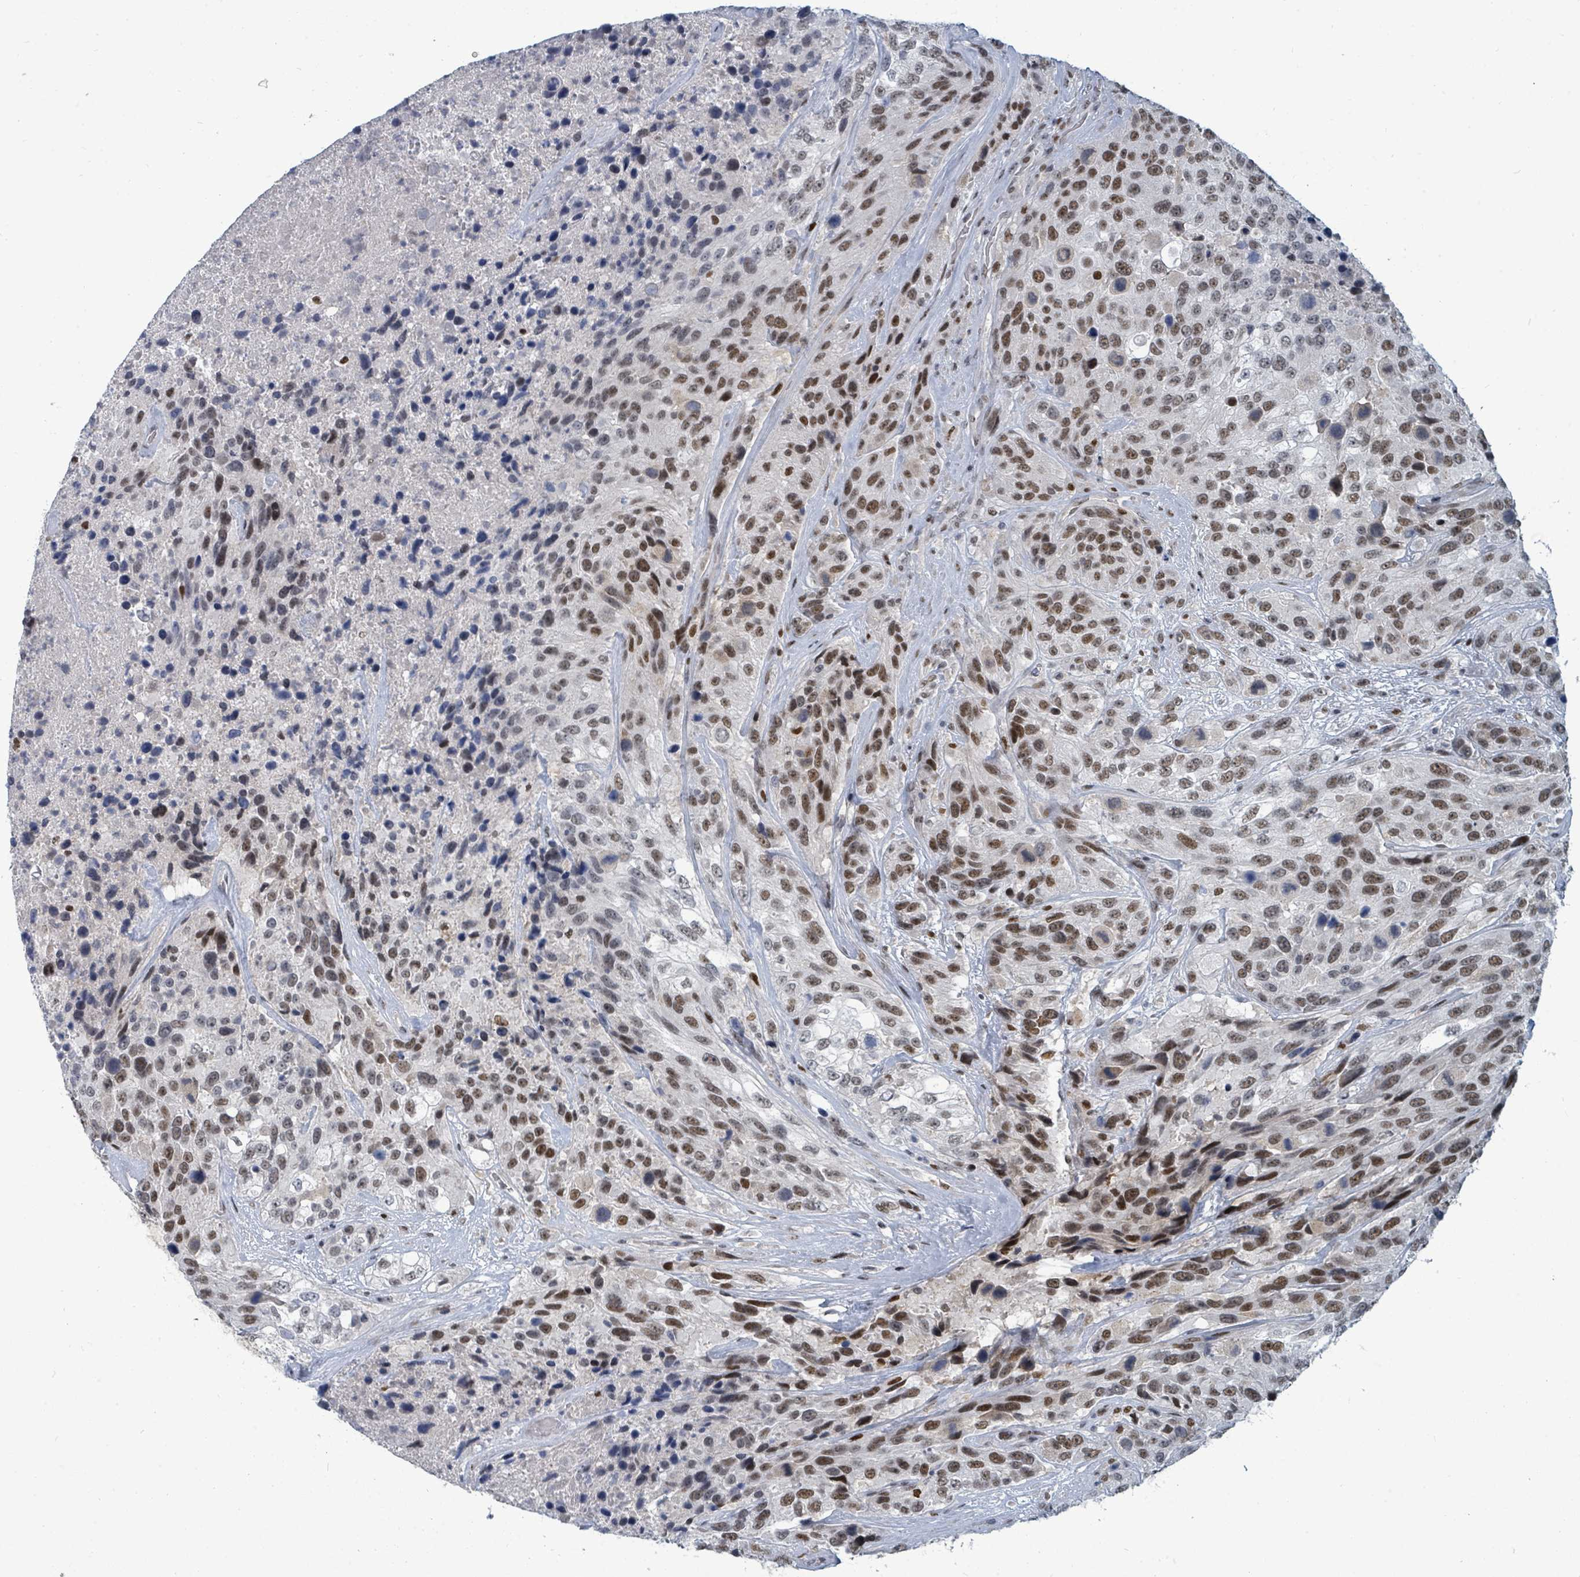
{"staining": {"intensity": "moderate", "quantity": ">75%", "location": "nuclear"}, "tissue": "urothelial cancer", "cell_type": "Tumor cells", "image_type": "cancer", "snomed": [{"axis": "morphology", "description": "Urothelial carcinoma, High grade"}, {"axis": "topography", "description": "Urinary bladder"}], "caption": "Immunohistochemistry (IHC) image of neoplastic tissue: urothelial cancer stained using immunohistochemistry (IHC) reveals medium levels of moderate protein expression localized specifically in the nuclear of tumor cells, appearing as a nuclear brown color.", "gene": "UCK1", "patient": {"sex": "female", "age": 70}}